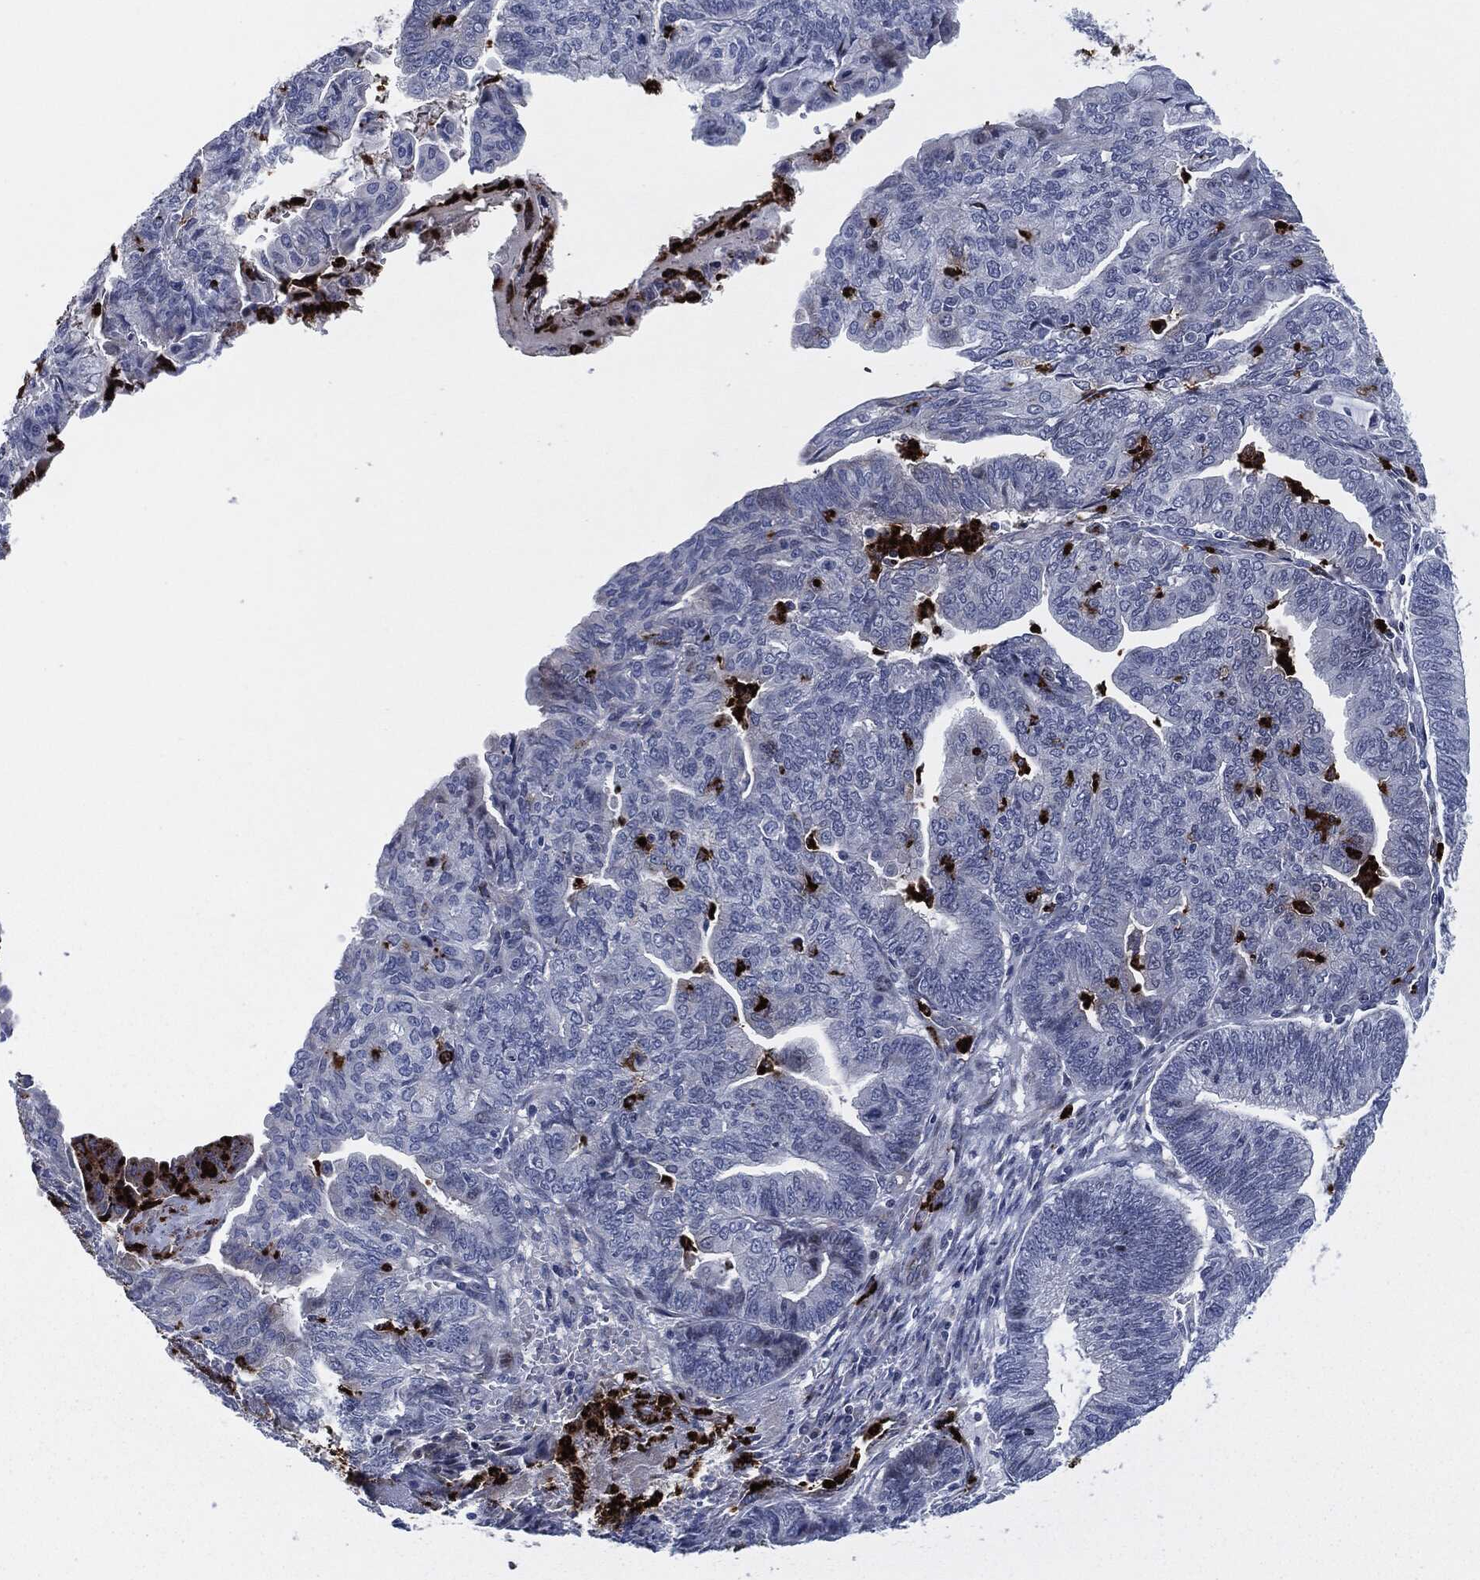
{"staining": {"intensity": "negative", "quantity": "none", "location": "none"}, "tissue": "endometrial cancer", "cell_type": "Tumor cells", "image_type": "cancer", "snomed": [{"axis": "morphology", "description": "Adenocarcinoma, NOS"}, {"axis": "topography", "description": "Endometrium"}], "caption": "This is an IHC image of human endometrial adenocarcinoma. There is no positivity in tumor cells.", "gene": "MPO", "patient": {"sex": "female", "age": 82}}